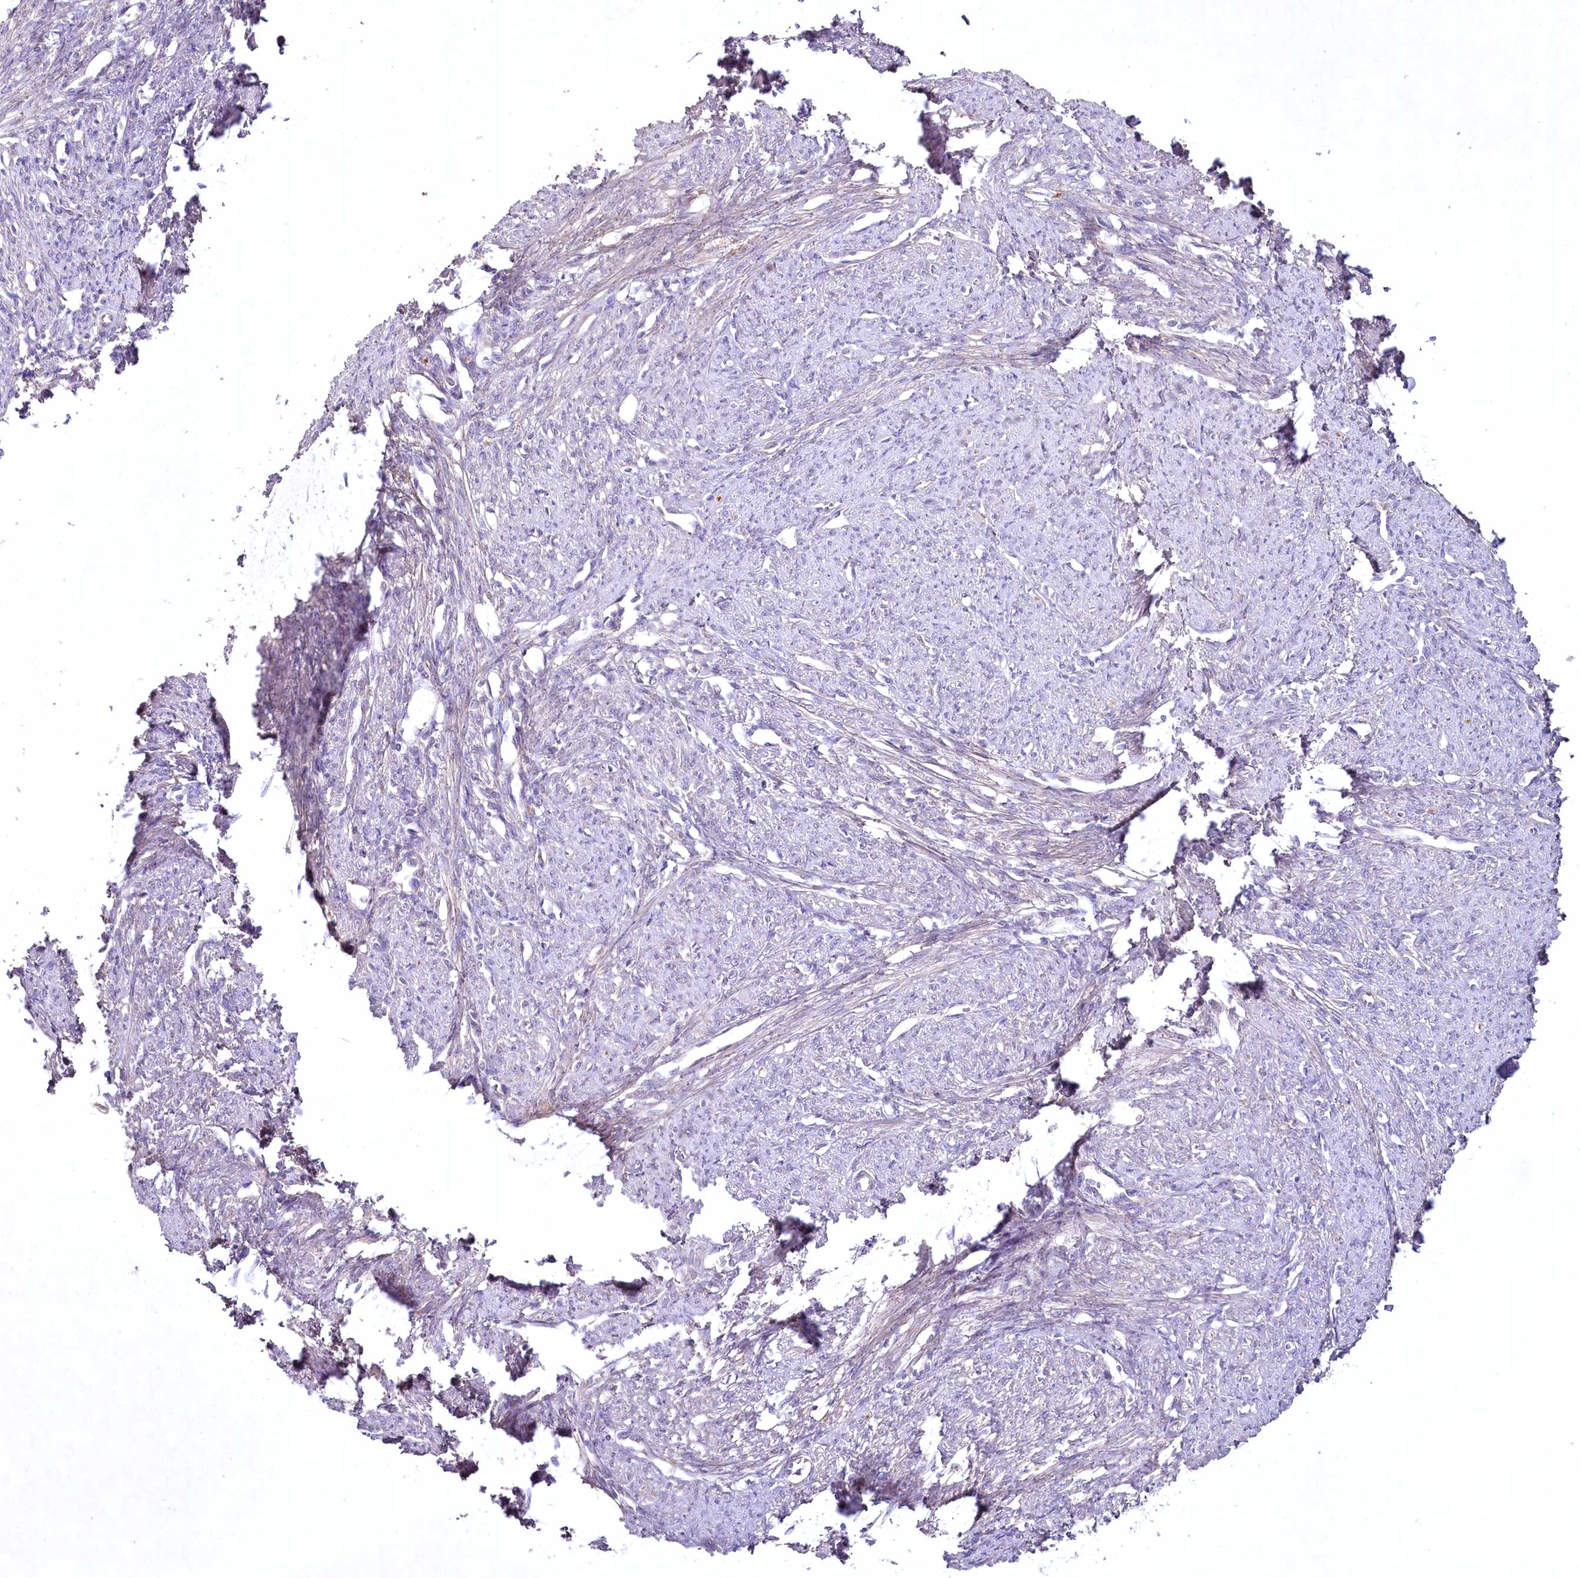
{"staining": {"intensity": "weak", "quantity": "<25%", "location": "cytoplasmic/membranous"}, "tissue": "smooth muscle", "cell_type": "Smooth muscle cells", "image_type": "normal", "snomed": [{"axis": "morphology", "description": "Normal tissue, NOS"}, {"axis": "topography", "description": "Smooth muscle"}, {"axis": "topography", "description": "Uterus"}], "caption": "Protein analysis of normal smooth muscle demonstrates no significant expression in smooth muscle cells. (DAB (3,3'-diaminobenzidine) IHC visualized using brightfield microscopy, high magnification).", "gene": "MRPL44", "patient": {"sex": "female", "age": 59}}